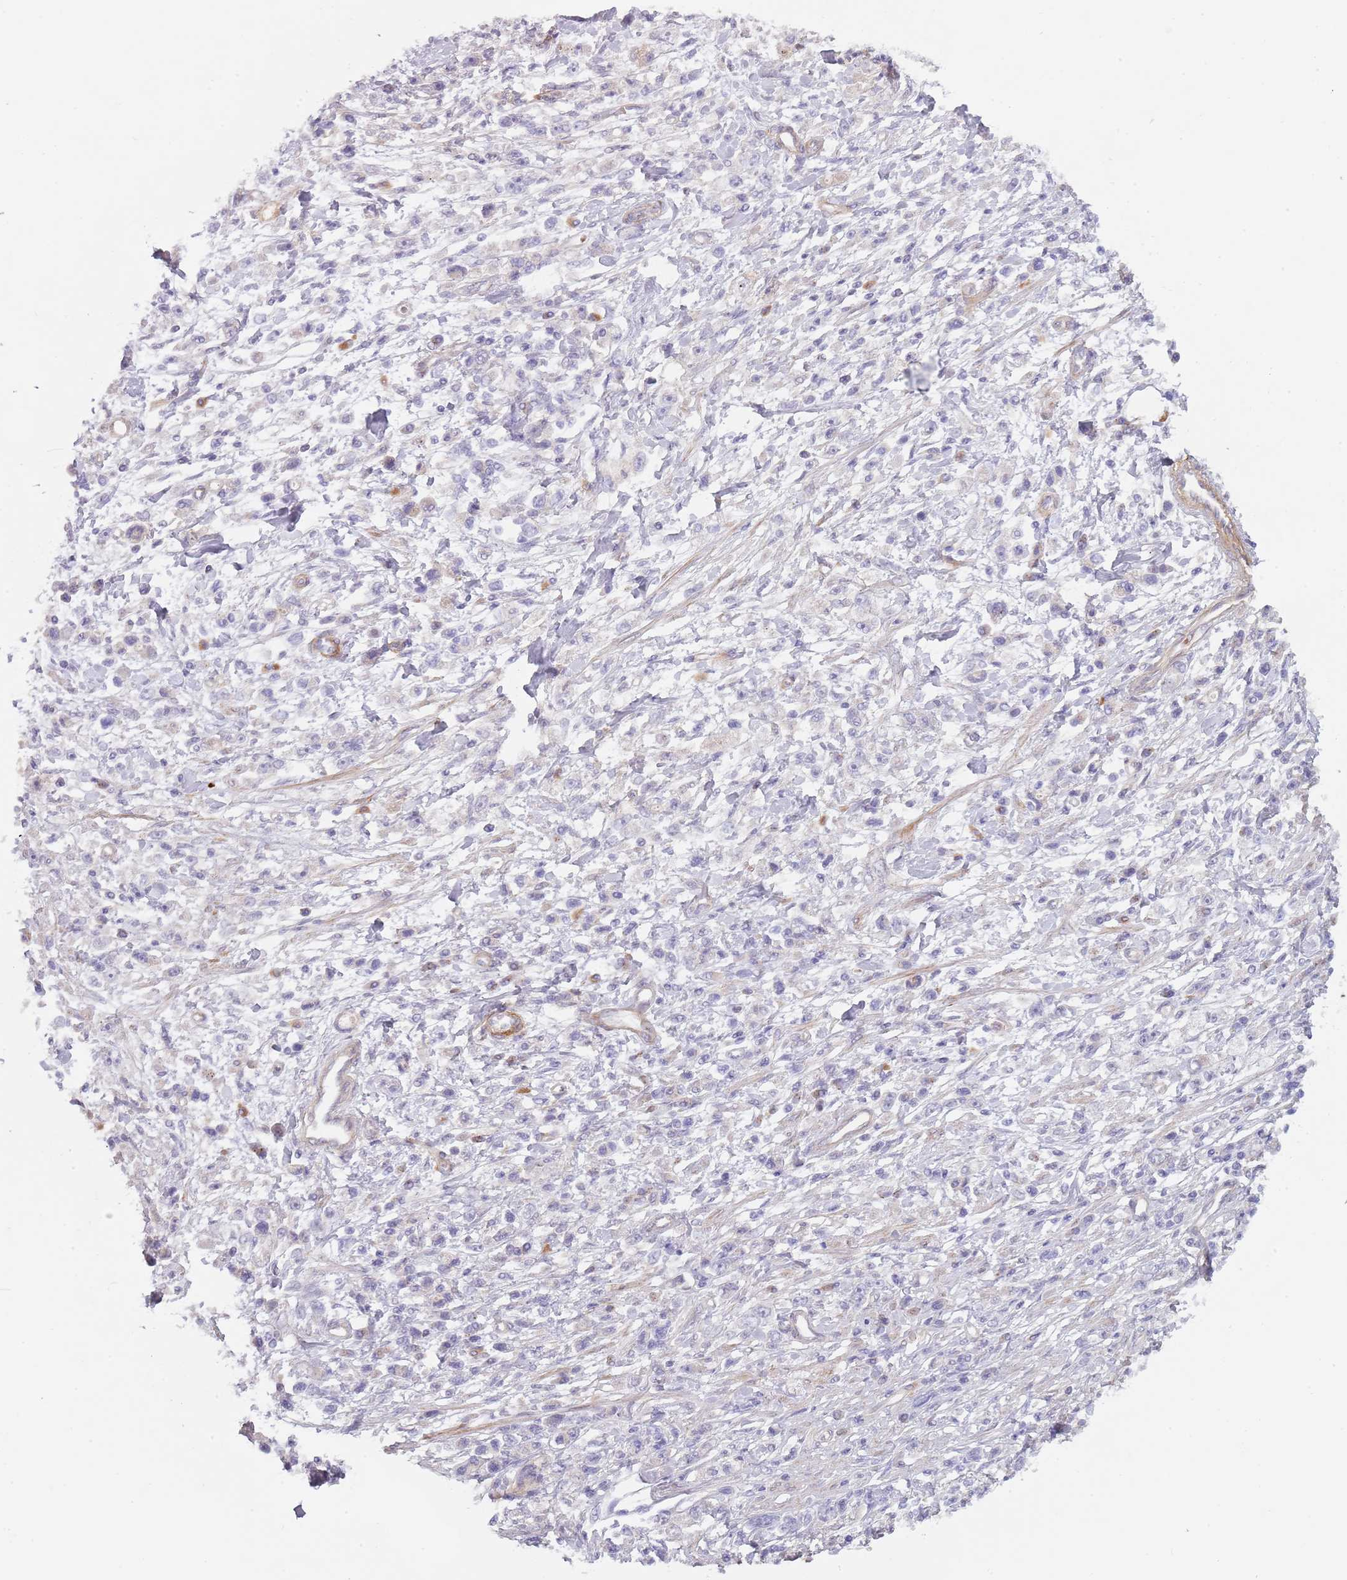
{"staining": {"intensity": "negative", "quantity": "none", "location": "none"}, "tissue": "stomach cancer", "cell_type": "Tumor cells", "image_type": "cancer", "snomed": [{"axis": "morphology", "description": "Adenocarcinoma, NOS"}, {"axis": "topography", "description": "Stomach"}], "caption": "This is a histopathology image of immunohistochemistry (IHC) staining of stomach adenocarcinoma, which shows no staining in tumor cells. (DAB immunohistochemistry (IHC) visualized using brightfield microscopy, high magnification).", "gene": "TINAGL1", "patient": {"sex": "female", "age": 59}}